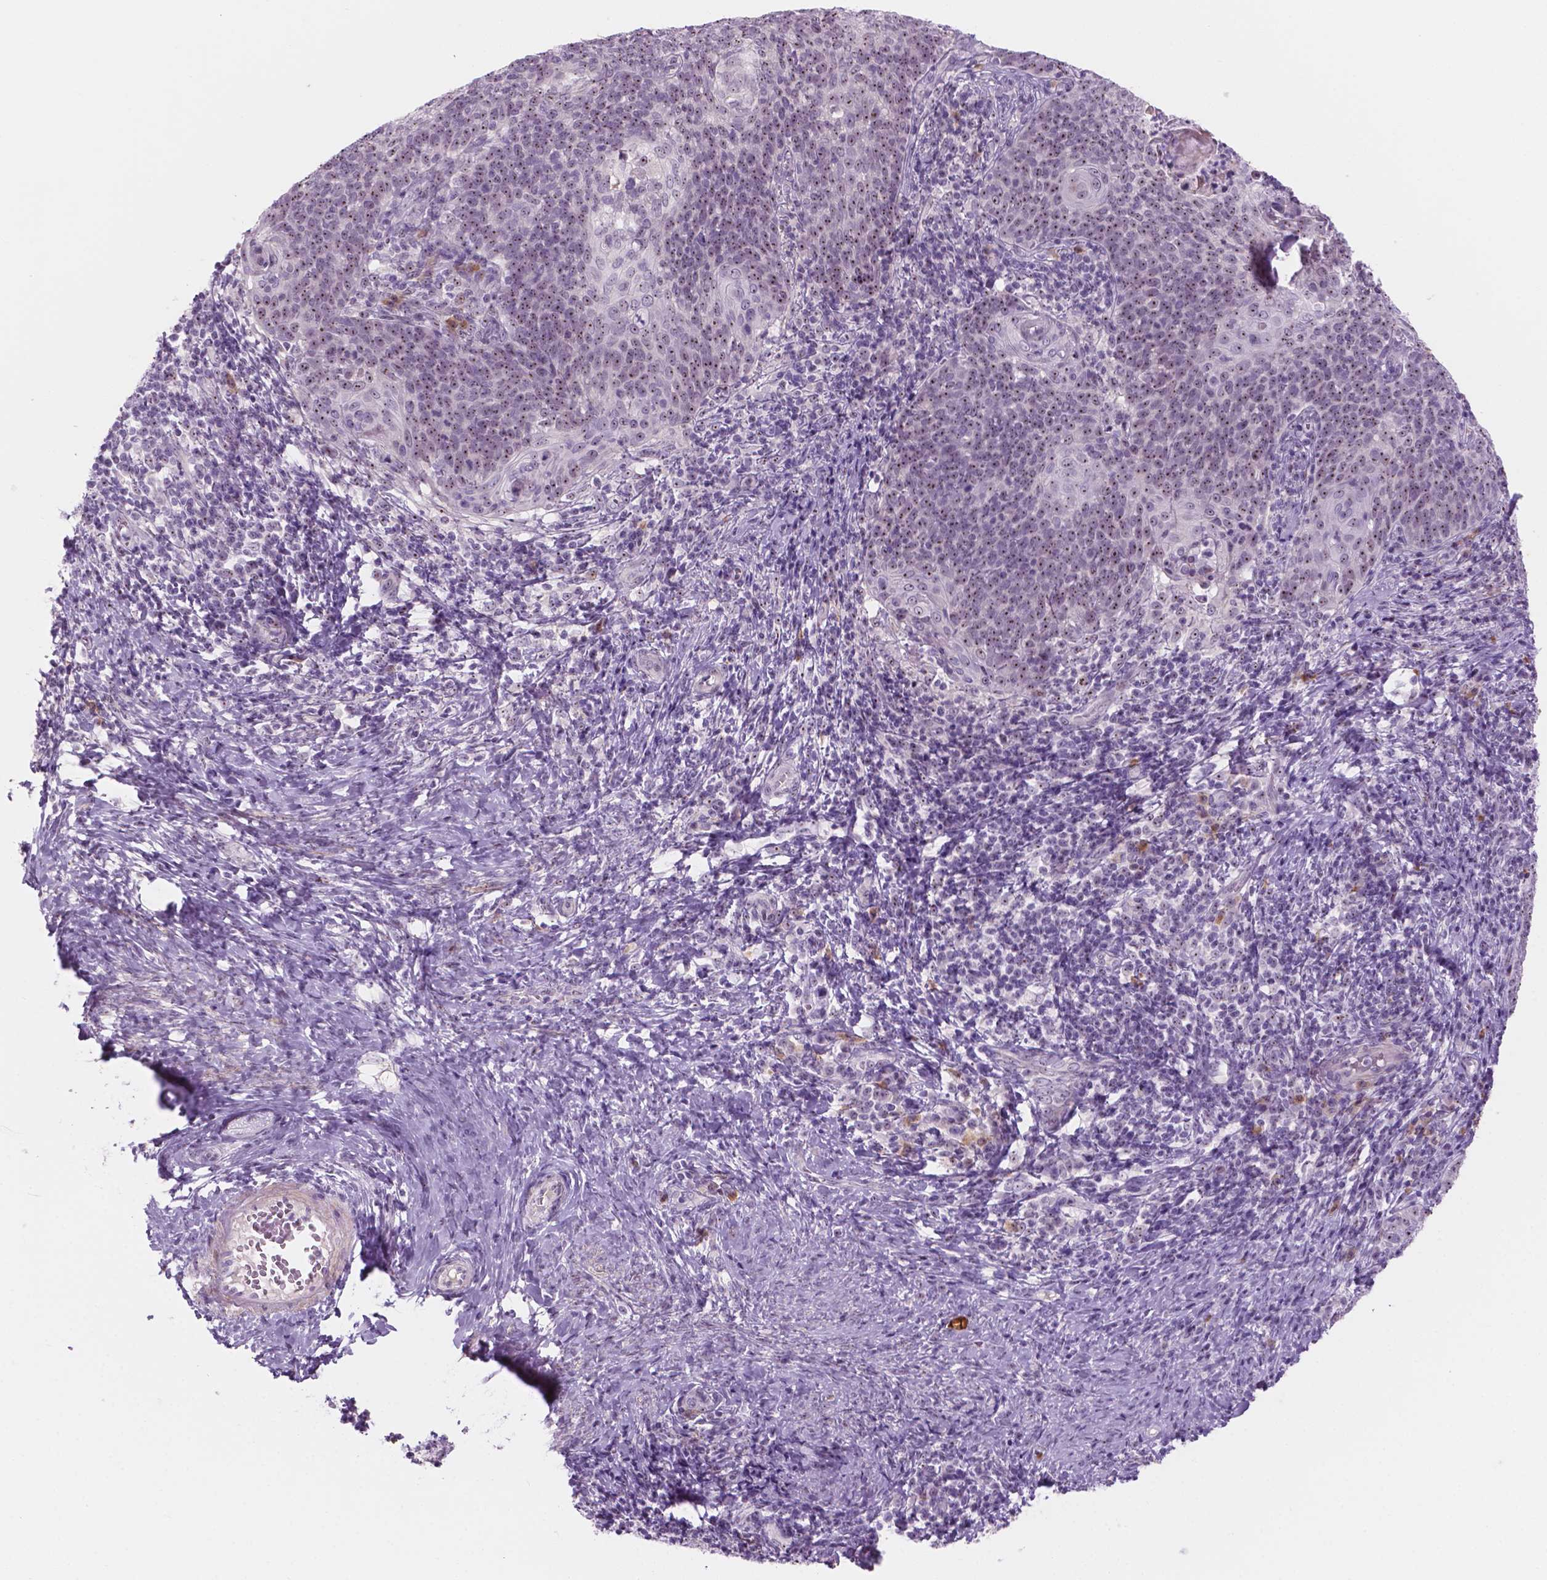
{"staining": {"intensity": "moderate", "quantity": ">75%", "location": "nuclear"}, "tissue": "cervical cancer", "cell_type": "Tumor cells", "image_type": "cancer", "snomed": [{"axis": "morphology", "description": "Normal tissue, NOS"}, {"axis": "morphology", "description": "Squamous cell carcinoma, NOS"}, {"axis": "topography", "description": "Cervix"}], "caption": "High-magnification brightfield microscopy of cervical cancer stained with DAB (brown) and counterstained with hematoxylin (blue). tumor cells exhibit moderate nuclear positivity is seen in approximately>75% of cells.", "gene": "ZNF853", "patient": {"sex": "female", "age": 39}}